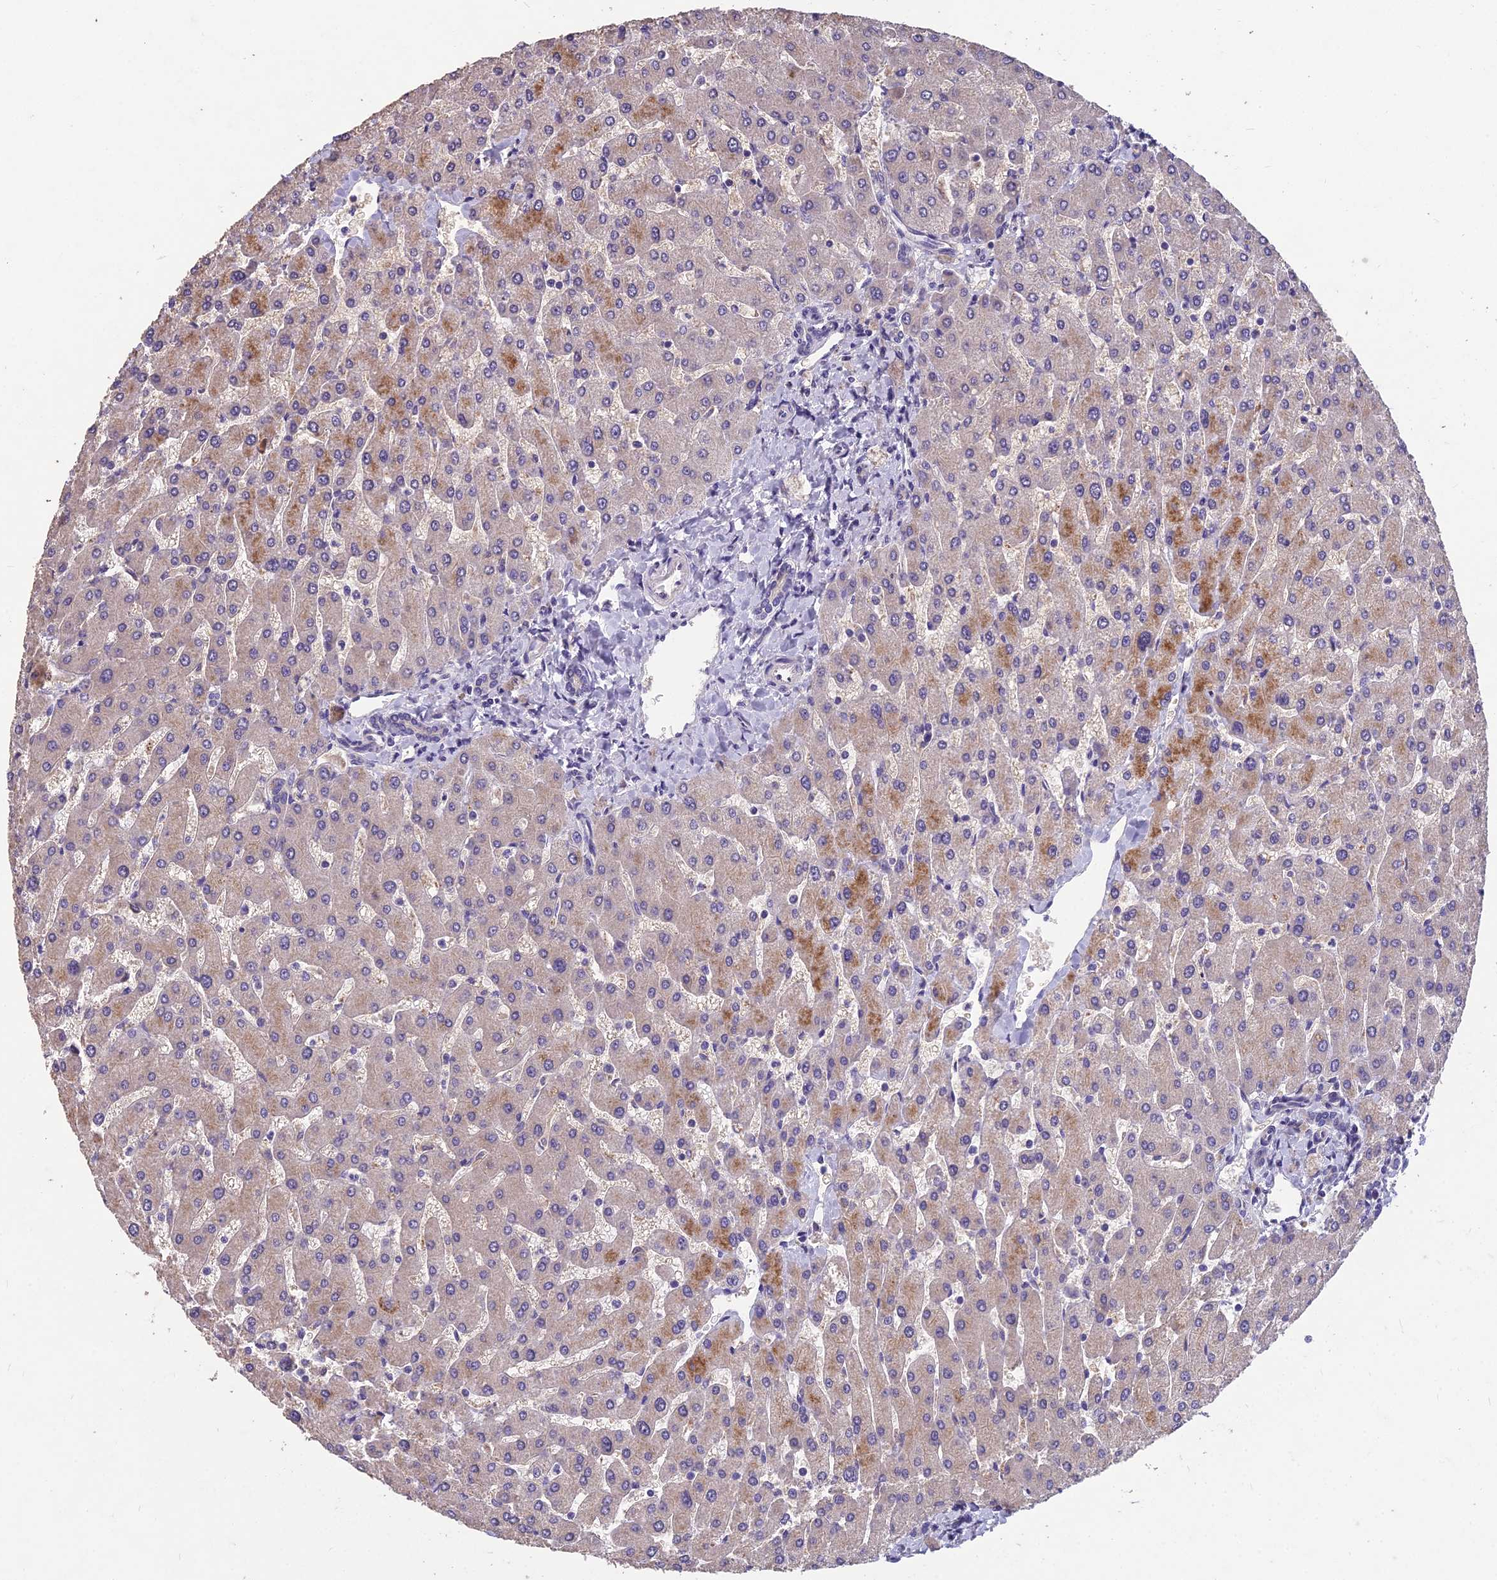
{"staining": {"intensity": "negative", "quantity": "none", "location": "none"}, "tissue": "liver", "cell_type": "Cholangiocytes", "image_type": "normal", "snomed": [{"axis": "morphology", "description": "Normal tissue, NOS"}, {"axis": "topography", "description": "Liver"}], "caption": "A photomicrograph of liver stained for a protein displays no brown staining in cholangiocytes. The staining is performed using DAB brown chromogen with nuclei counter-stained in using hematoxylin.", "gene": "CEACAM16", "patient": {"sex": "male", "age": 55}}